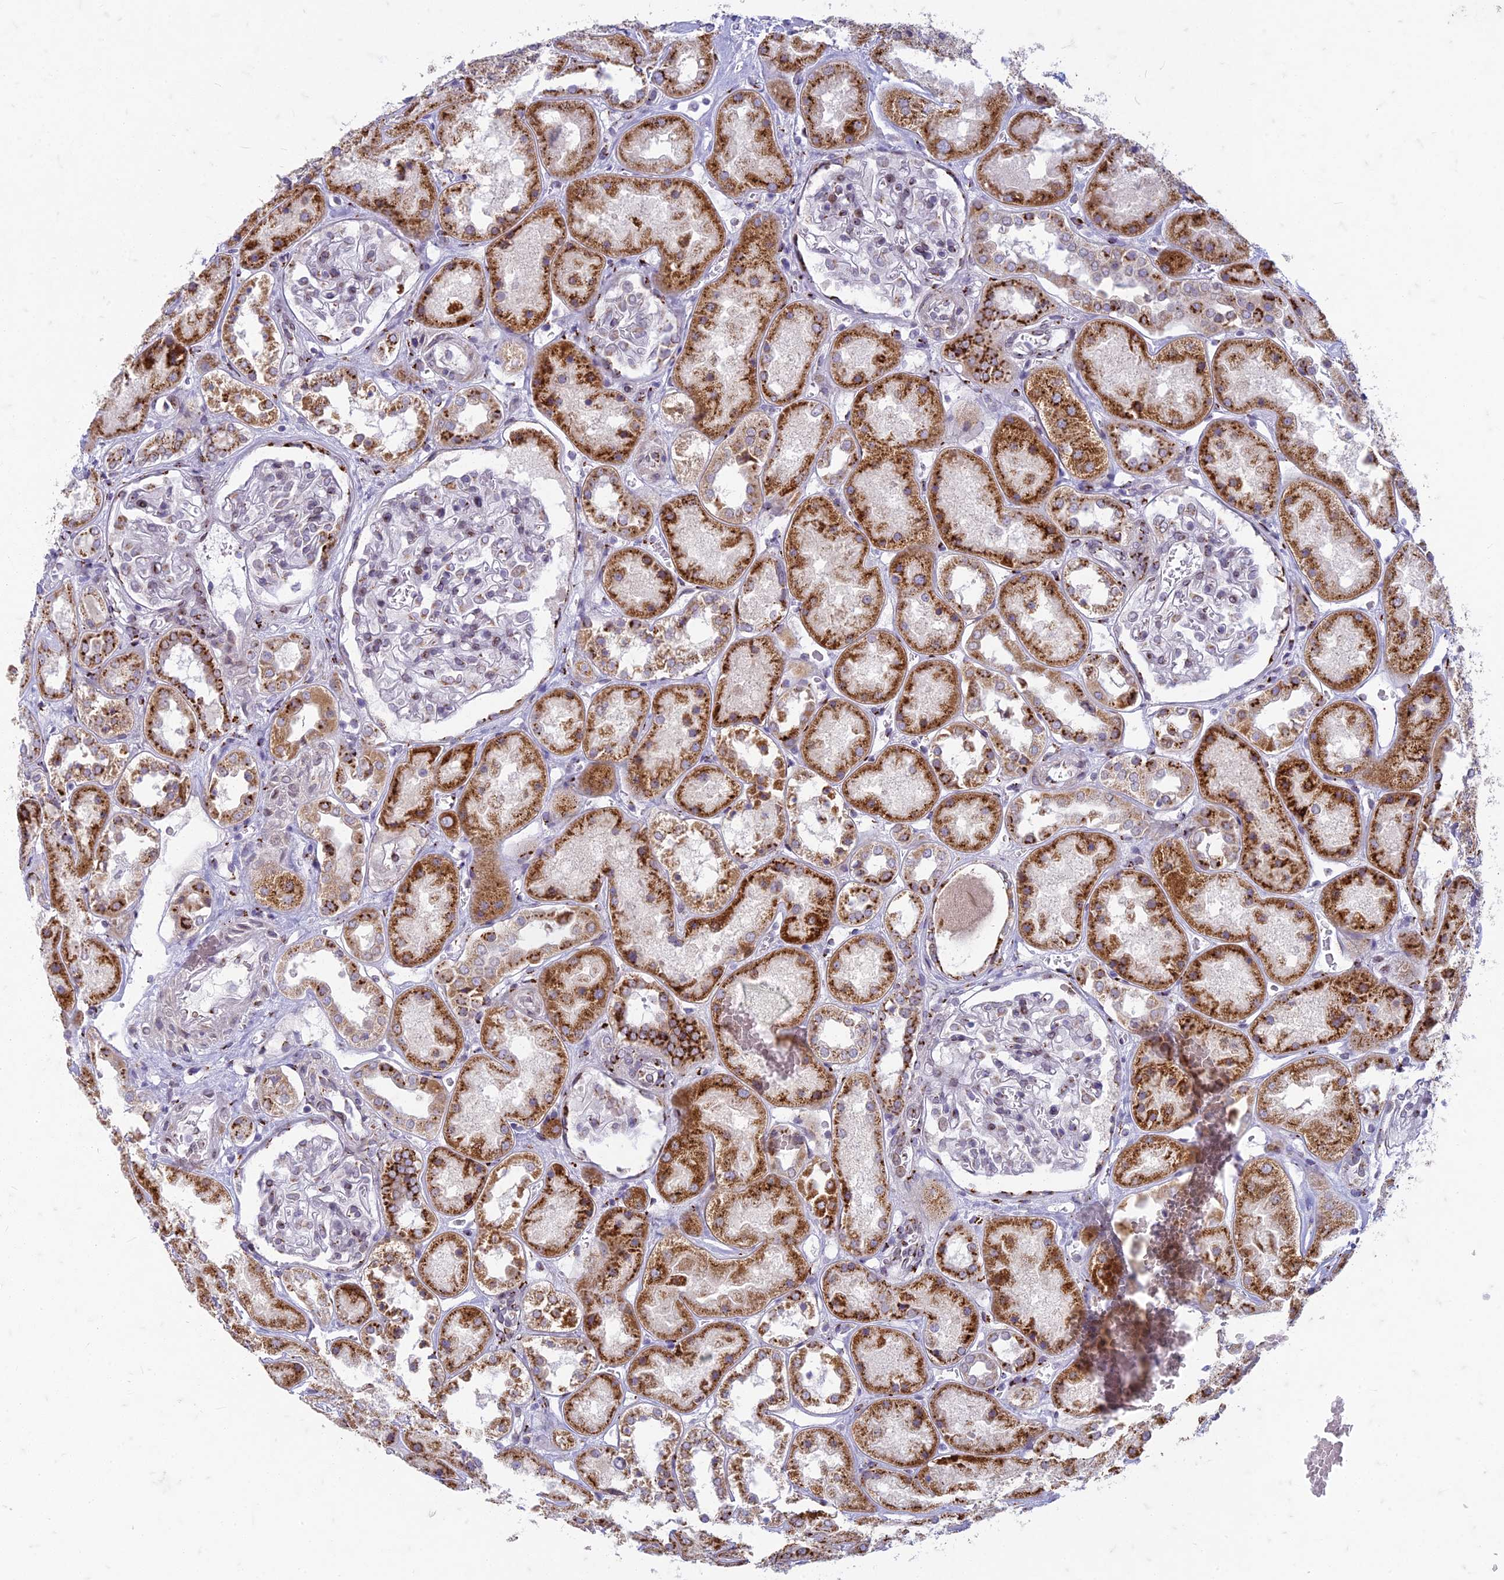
{"staining": {"intensity": "negative", "quantity": "none", "location": "none"}, "tissue": "kidney", "cell_type": "Cells in glomeruli", "image_type": "normal", "snomed": [{"axis": "morphology", "description": "Normal tissue, NOS"}, {"axis": "topography", "description": "Kidney"}], "caption": "Immunohistochemistry of benign human kidney demonstrates no positivity in cells in glomeruli. (DAB IHC, high magnification).", "gene": "FAM3C", "patient": {"sex": "male", "age": 70}}